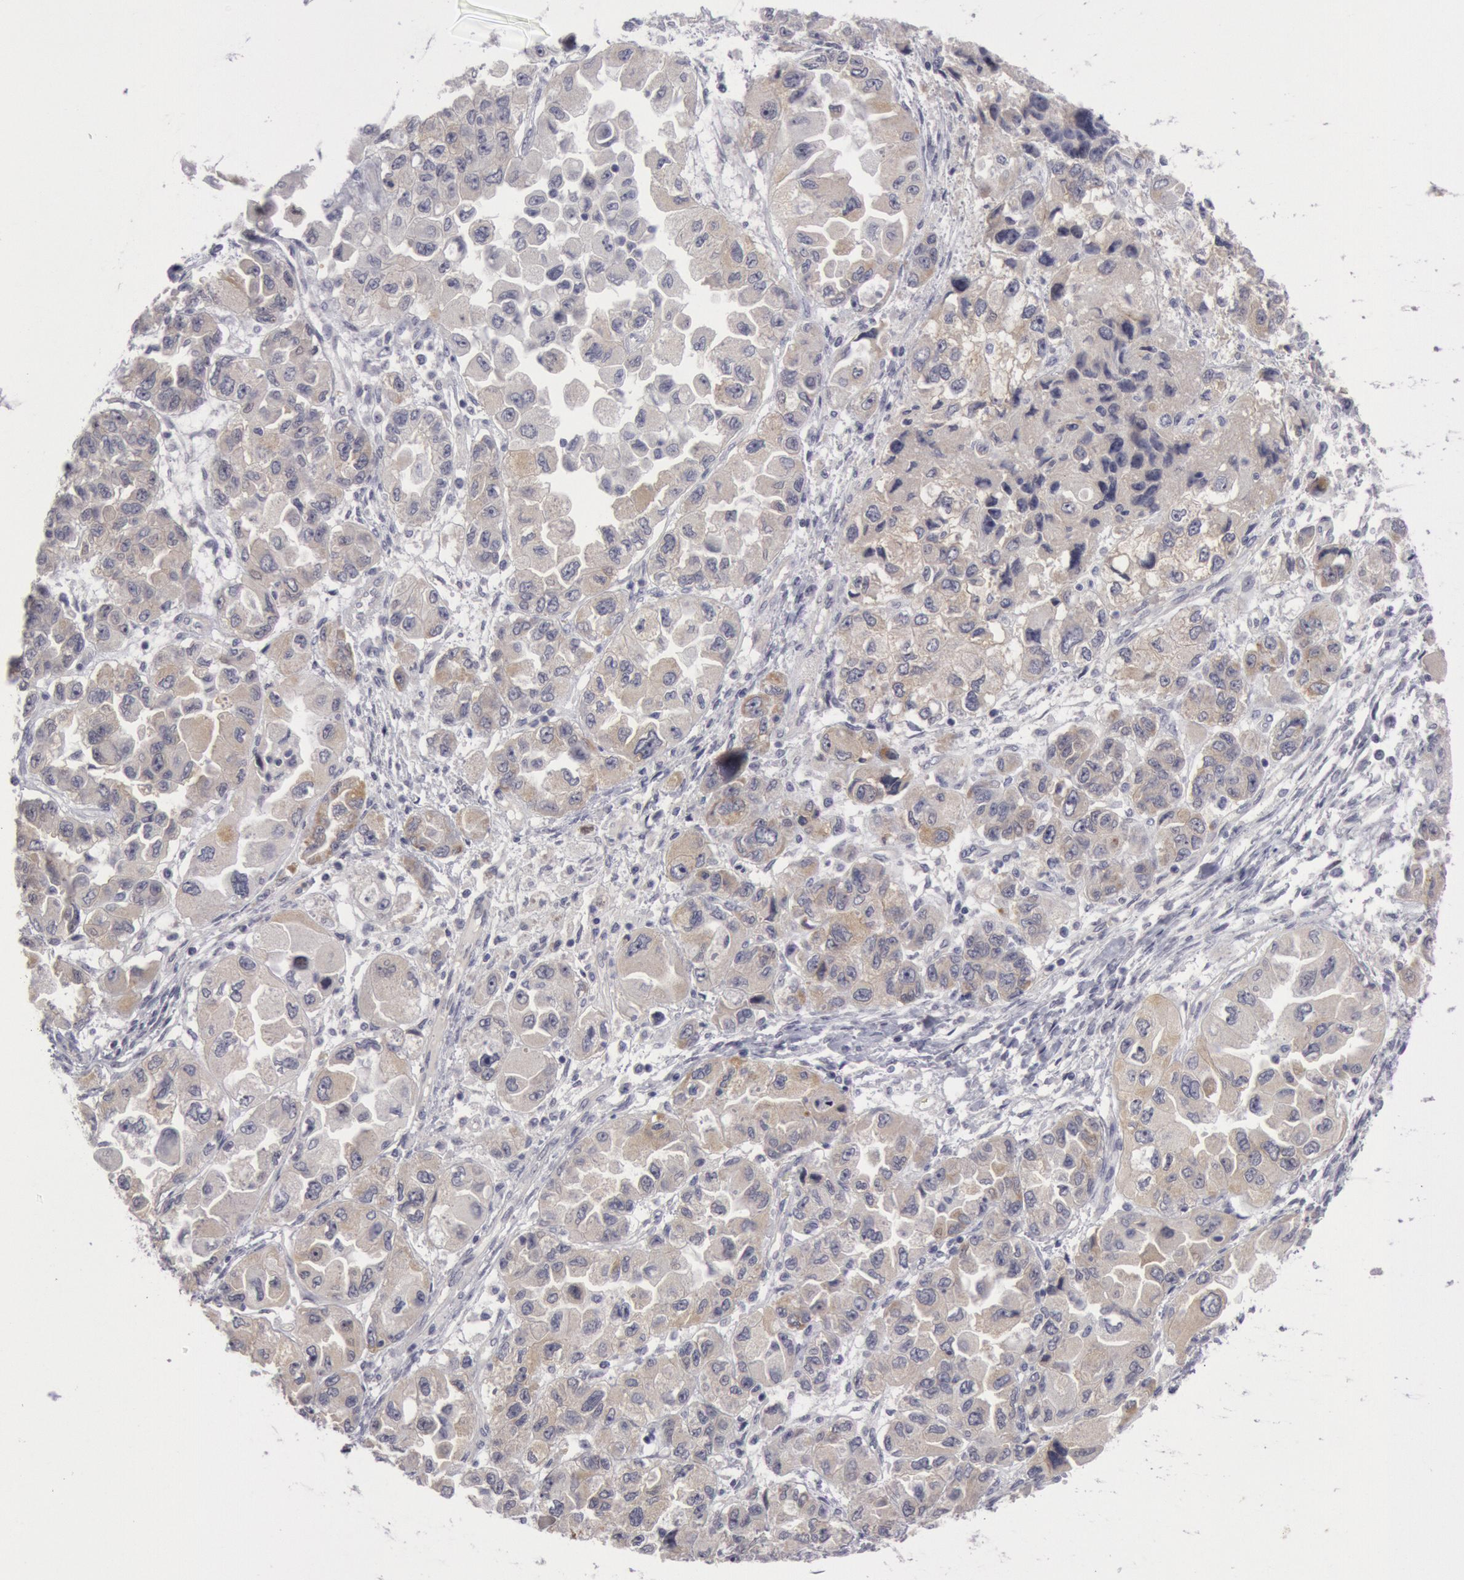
{"staining": {"intensity": "moderate", "quantity": "25%-75%", "location": "cytoplasmic/membranous"}, "tissue": "ovarian cancer", "cell_type": "Tumor cells", "image_type": "cancer", "snomed": [{"axis": "morphology", "description": "Cystadenocarcinoma, serous, NOS"}, {"axis": "topography", "description": "Ovary"}], "caption": "Ovarian serous cystadenocarcinoma stained with DAB immunohistochemistry exhibits medium levels of moderate cytoplasmic/membranous positivity in approximately 25%-75% of tumor cells.", "gene": "JOSD1", "patient": {"sex": "female", "age": 84}}